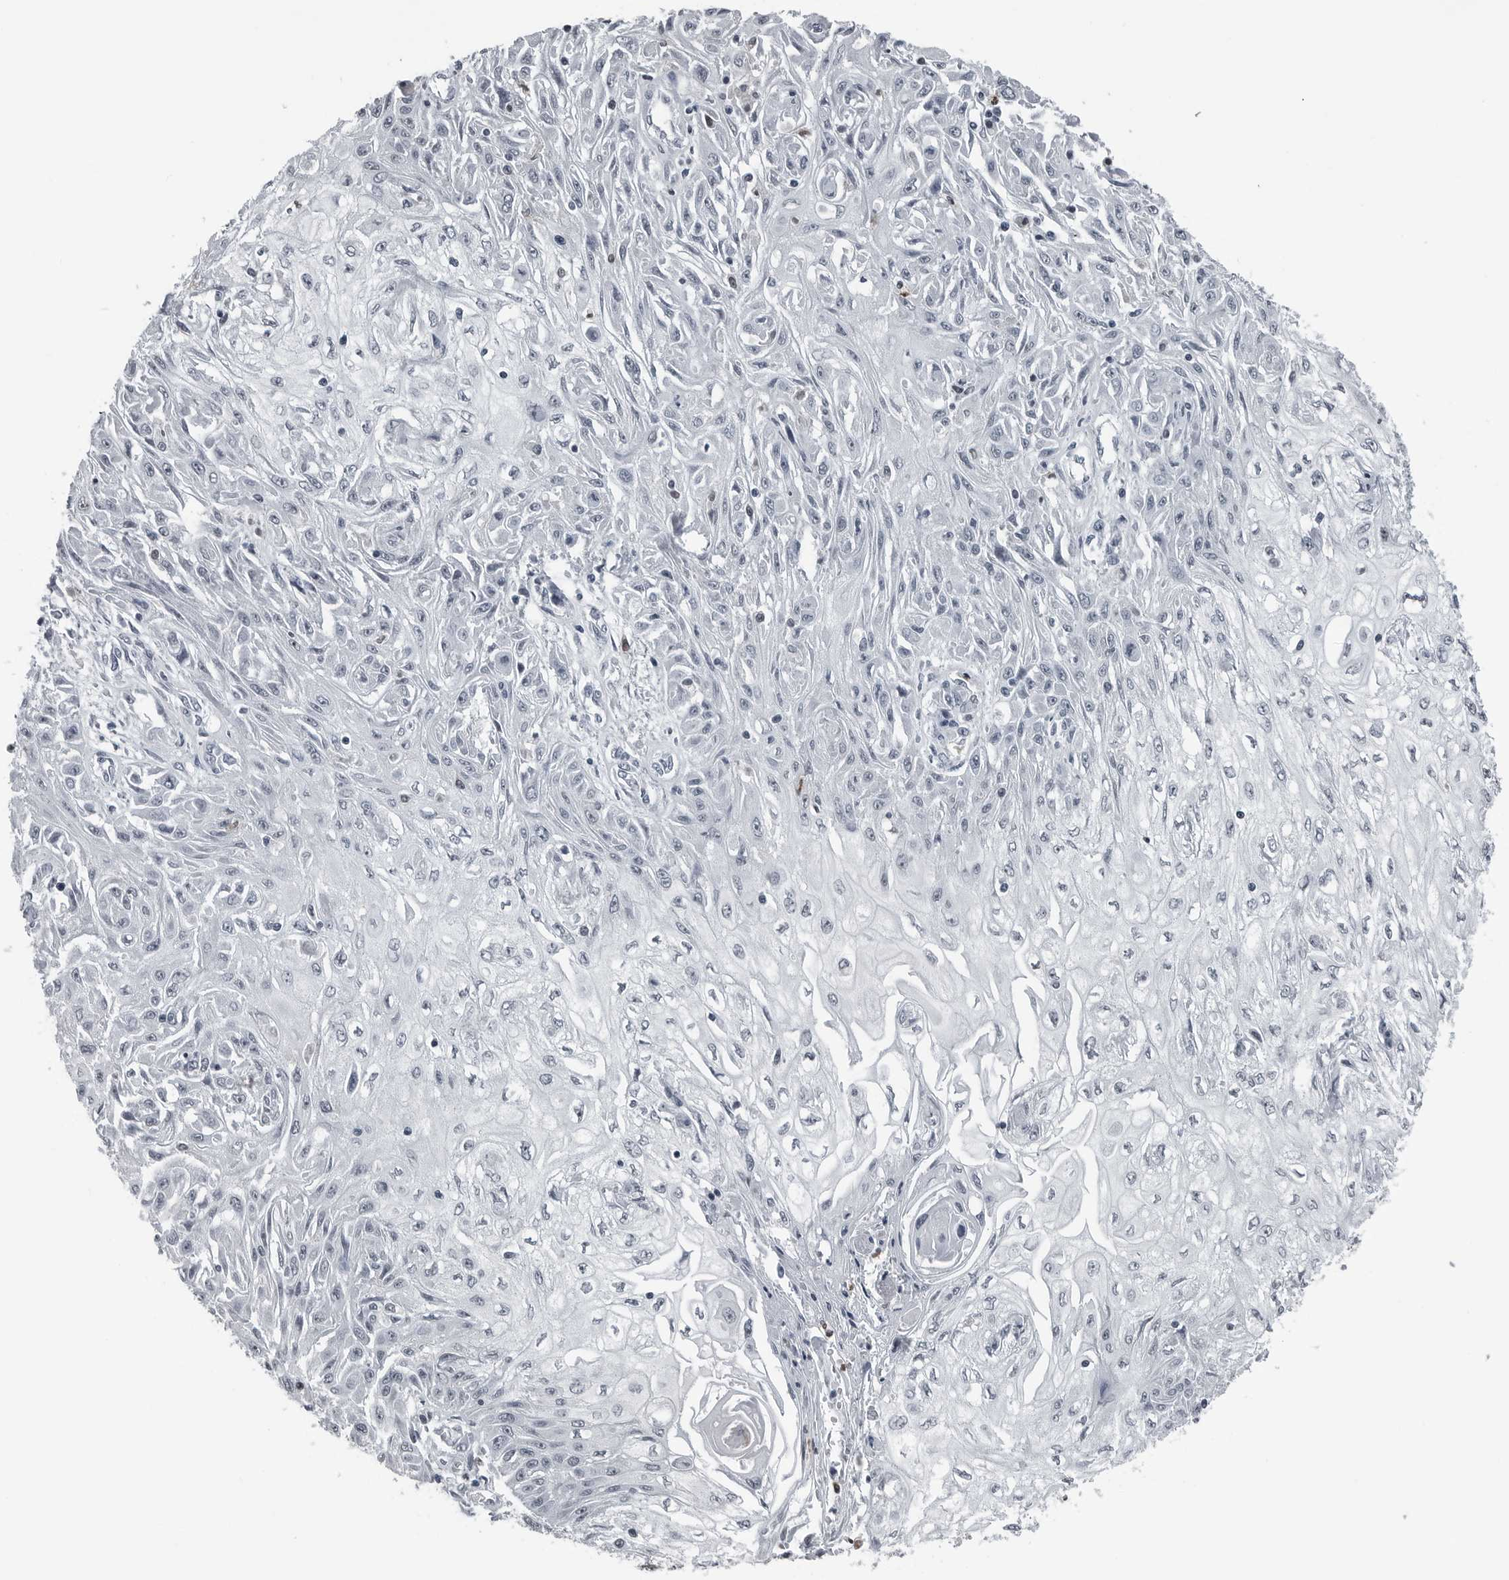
{"staining": {"intensity": "negative", "quantity": "none", "location": "none"}, "tissue": "skin cancer", "cell_type": "Tumor cells", "image_type": "cancer", "snomed": [{"axis": "morphology", "description": "Squamous cell carcinoma, NOS"}, {"axis": "morphology", "description": "Squamous cell carcinoma, metastatic, NOS"}, {"axis": "topography", "description": "Skin"}, {"axis": "topography", "description": "Lymph node"}], "caption": "Protein analysis of skin cancer displays no significant staining in tumor cells.", "gene": "AKR1A1", "patient": {"sex": "male", "age": 75}}